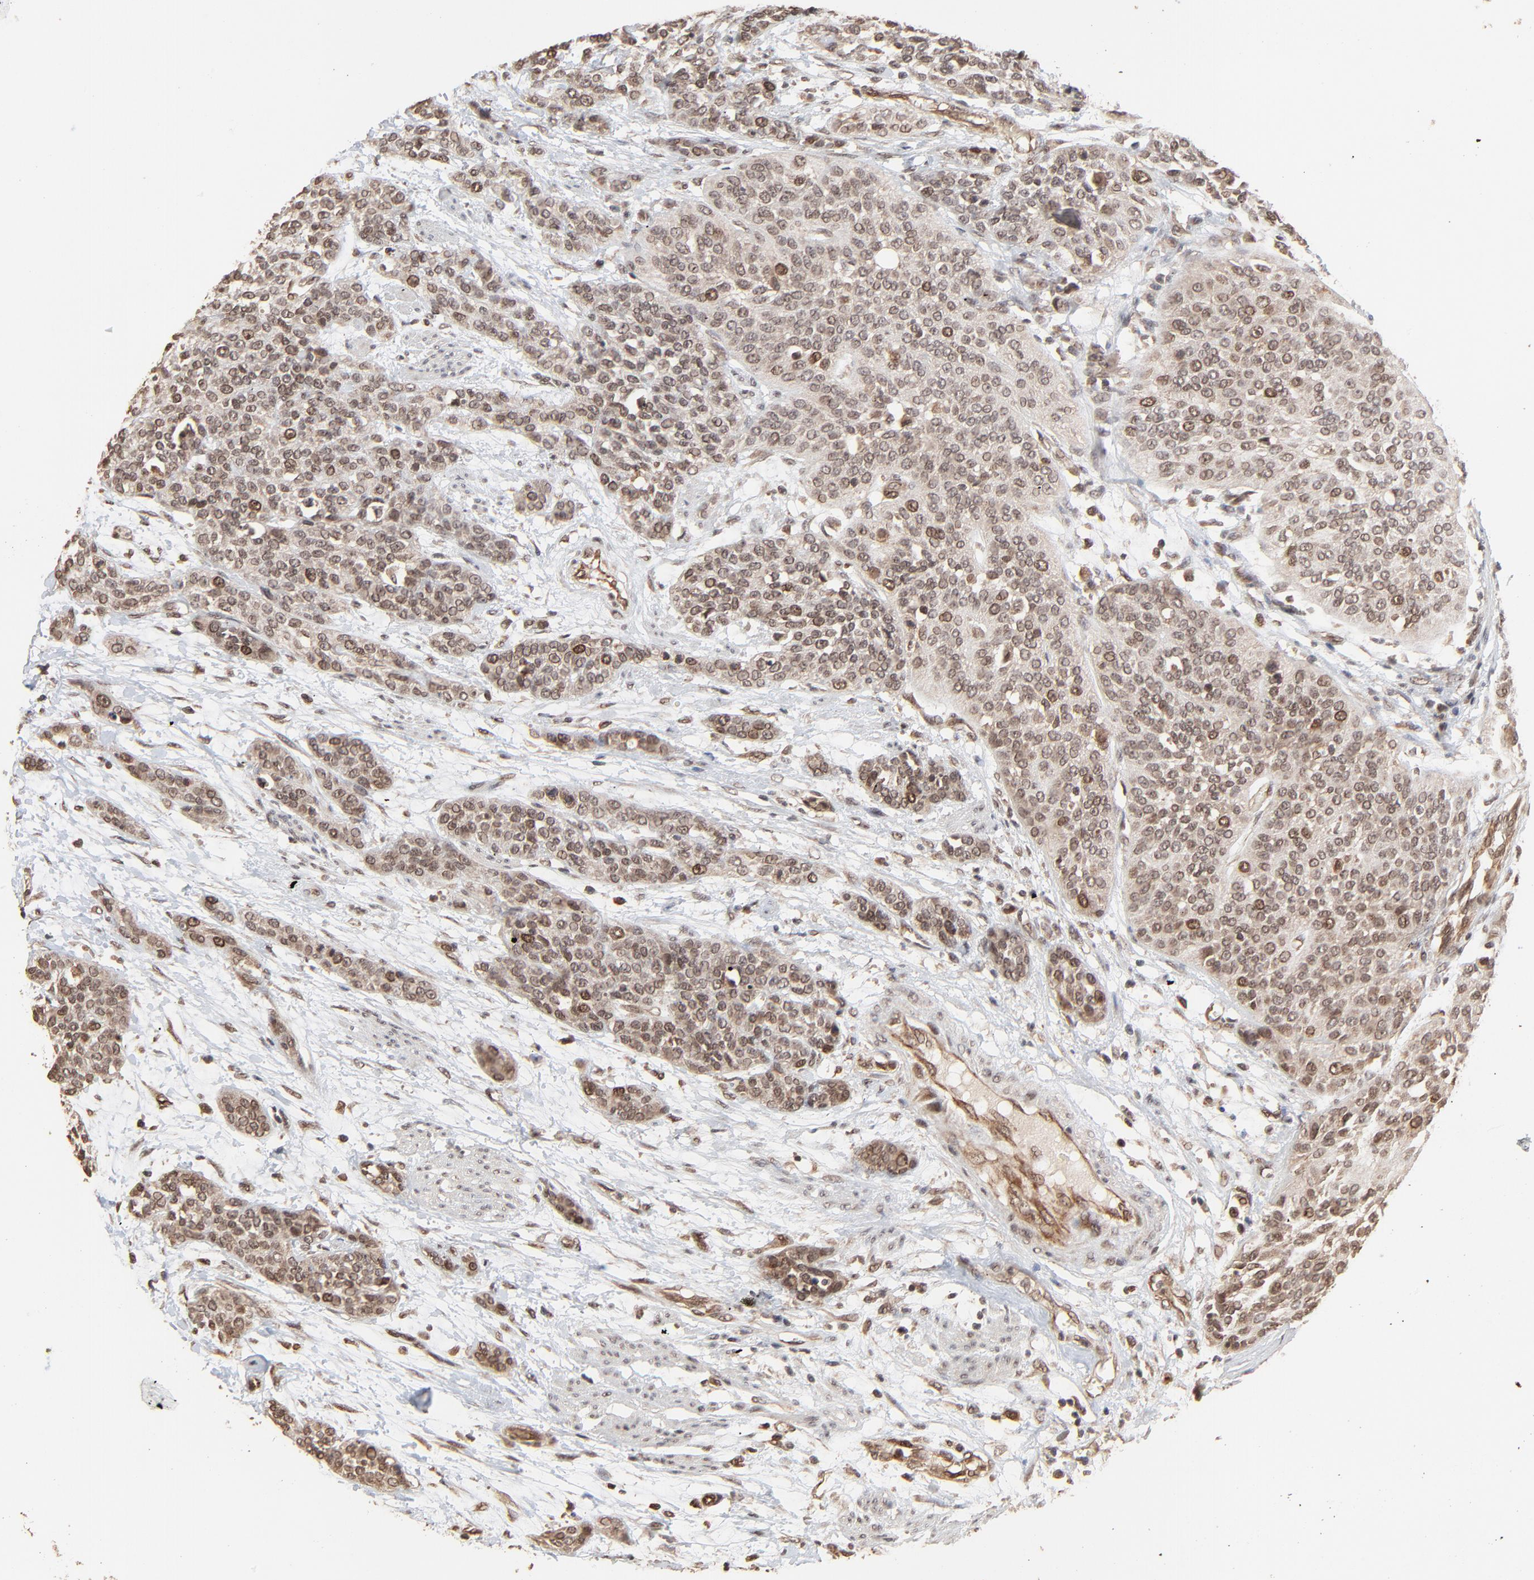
{"staining": {"intensity": "moderate", "quantity": "<25%", "location": "nuclear"}, "tissue": "urothelial cancer", "cell_type": "Tumor cells", "image_type": "cancer", "snomed": [{"axis": "morphology", "description": "Urothelial carcinoma, High grade"}, {"axis": "topography", "description": "Urinary bladder"}], "caption": "IHC of urothelial cancer demonstrates low levels of moderate nuclear expression in approximately <25% of tumor cells.", "gene": "FAM227A", "patient": {"sex": "male", "age": 56}}